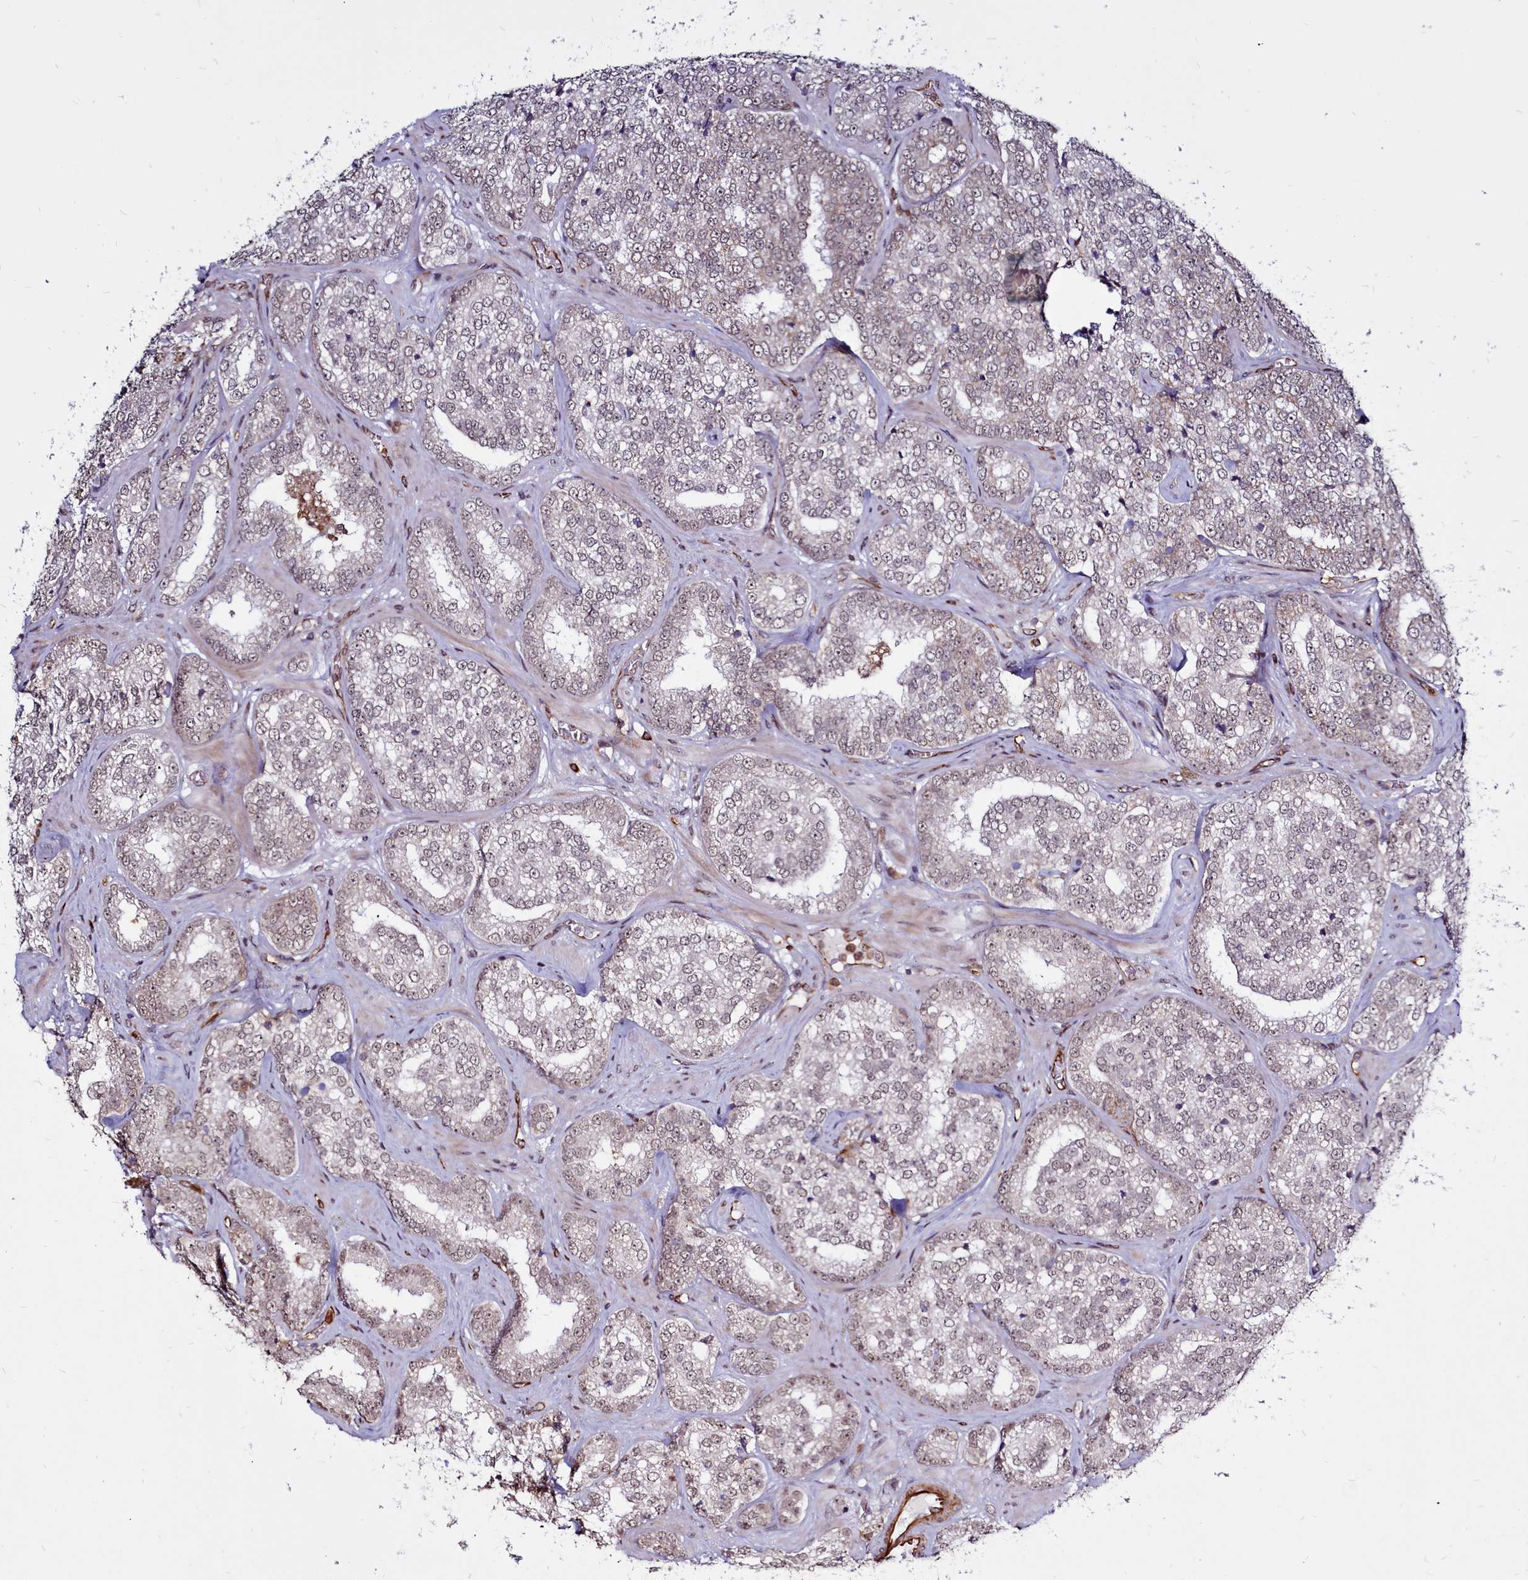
{"staining": {"intensity": "weak", "quantity": "25%-75%", "location": "nuclear"}, "tissue": "prostate cancer", "cell_type": "Tumor cells", "image_type": "cancer", "snomed": [{"axis": "morphology", "description": "Normal tissue, NOS"}, {"axis": "morphology", "description": "Adenocarcinoma, High grade"}, {"axis": "topography", "description": "Prostate"}], "caption": "Adenocarcinoma (high-grade) (prostate) stained with DAB (3,3'-diaminobenzidine) IHC displays low levels of weak nuclear staining in about 25%-75% of tumor cells.", "gene": "CLK3", "patient": {"sex": "male", "age": 83}}